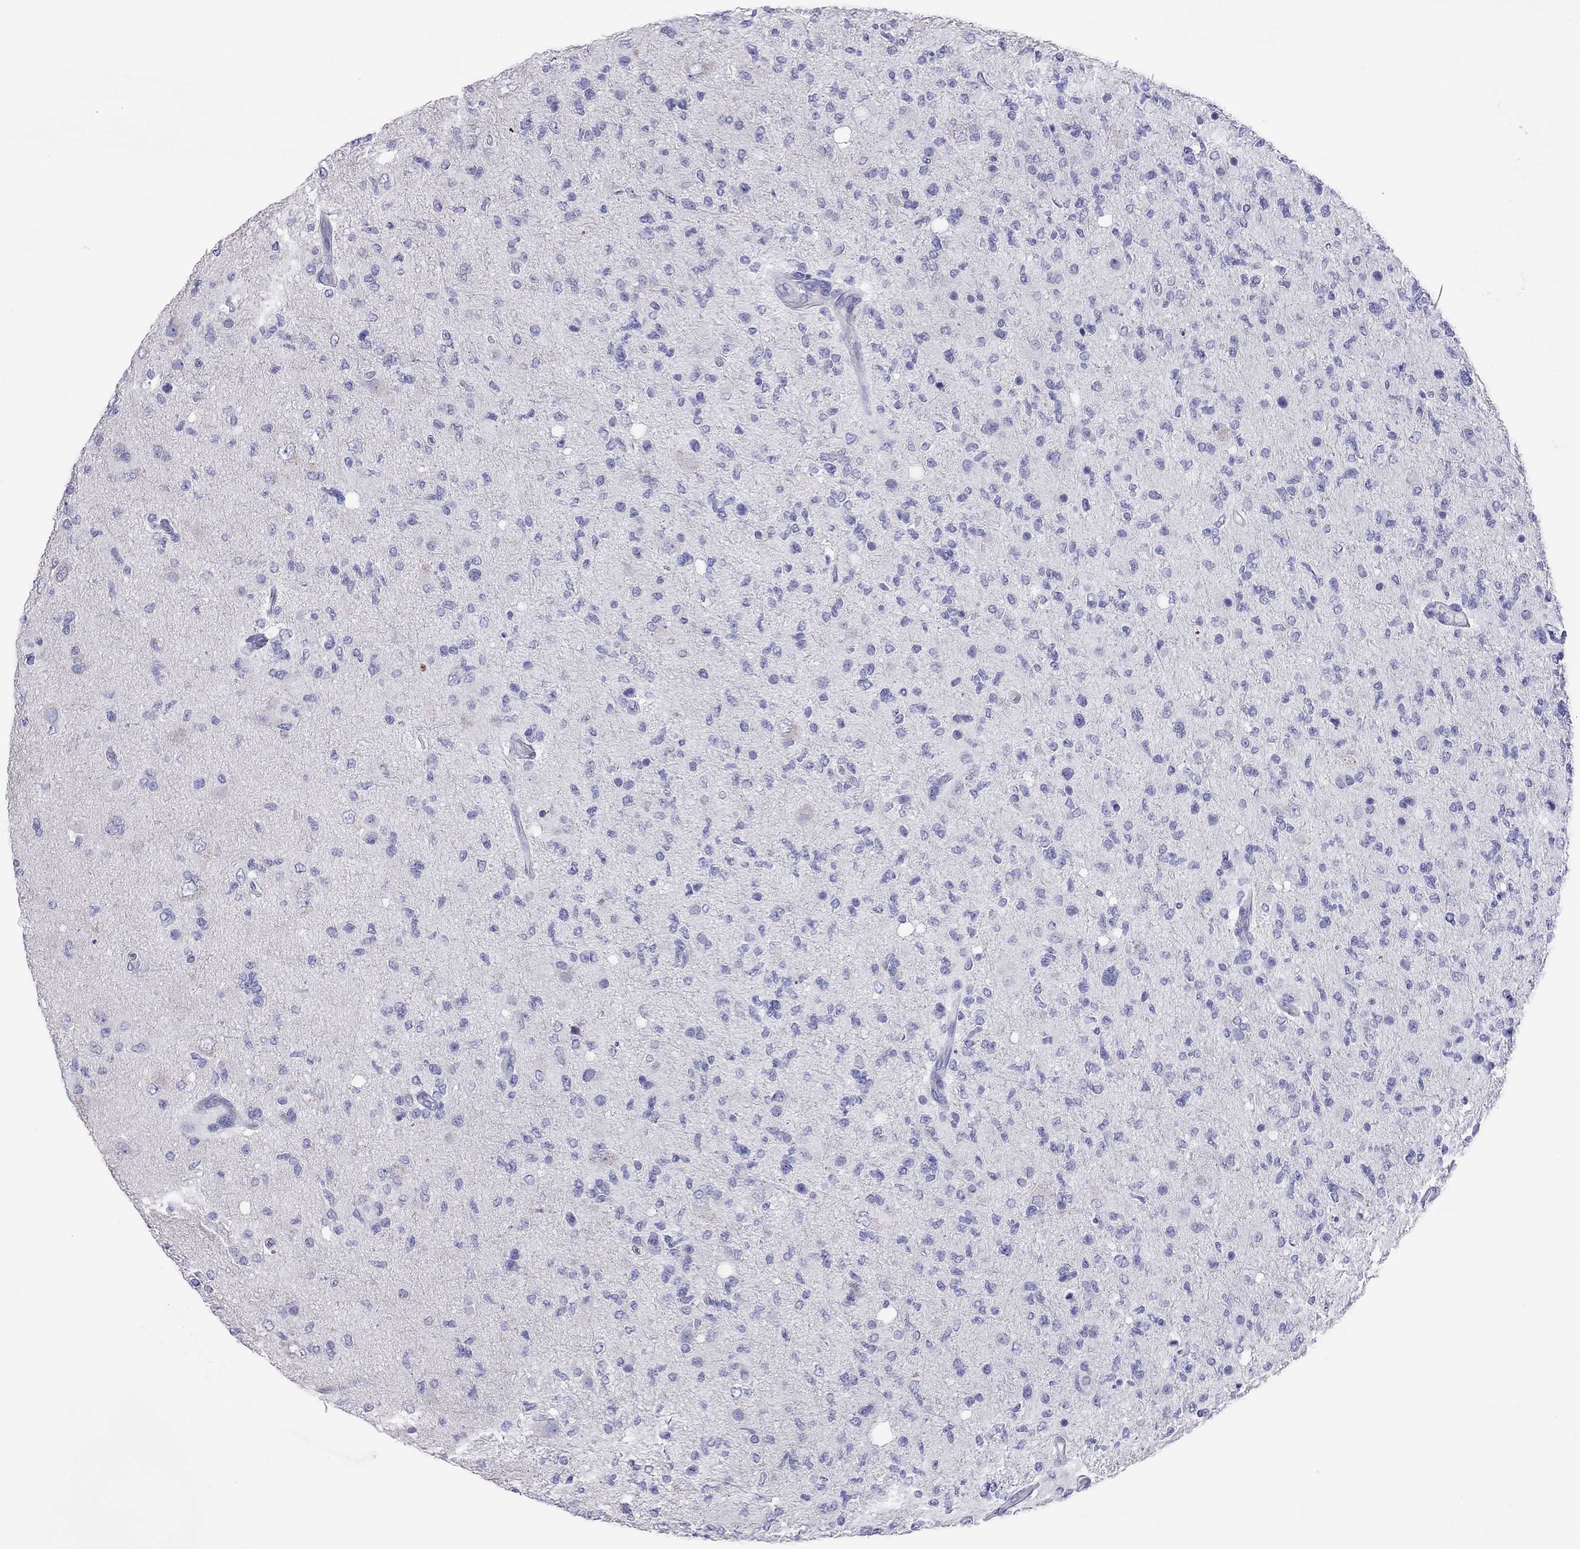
{"staining": {"intensity": "negative", "quantity": "none", "location": "none"}, "tissue": "glioma", "cell_type": "Tumor cells", "image_type": "cancer", "snomed": [{"axis": "morphology", "description": "Glioma, malignant, High grade"}, {"axis": "topography", "description": "Cerebral cortex"}], "caption": "There is no significant expression in tumor cells of glioma.", "gene": "COL9A1", "patient": {"sex": "male", "age": 70}}